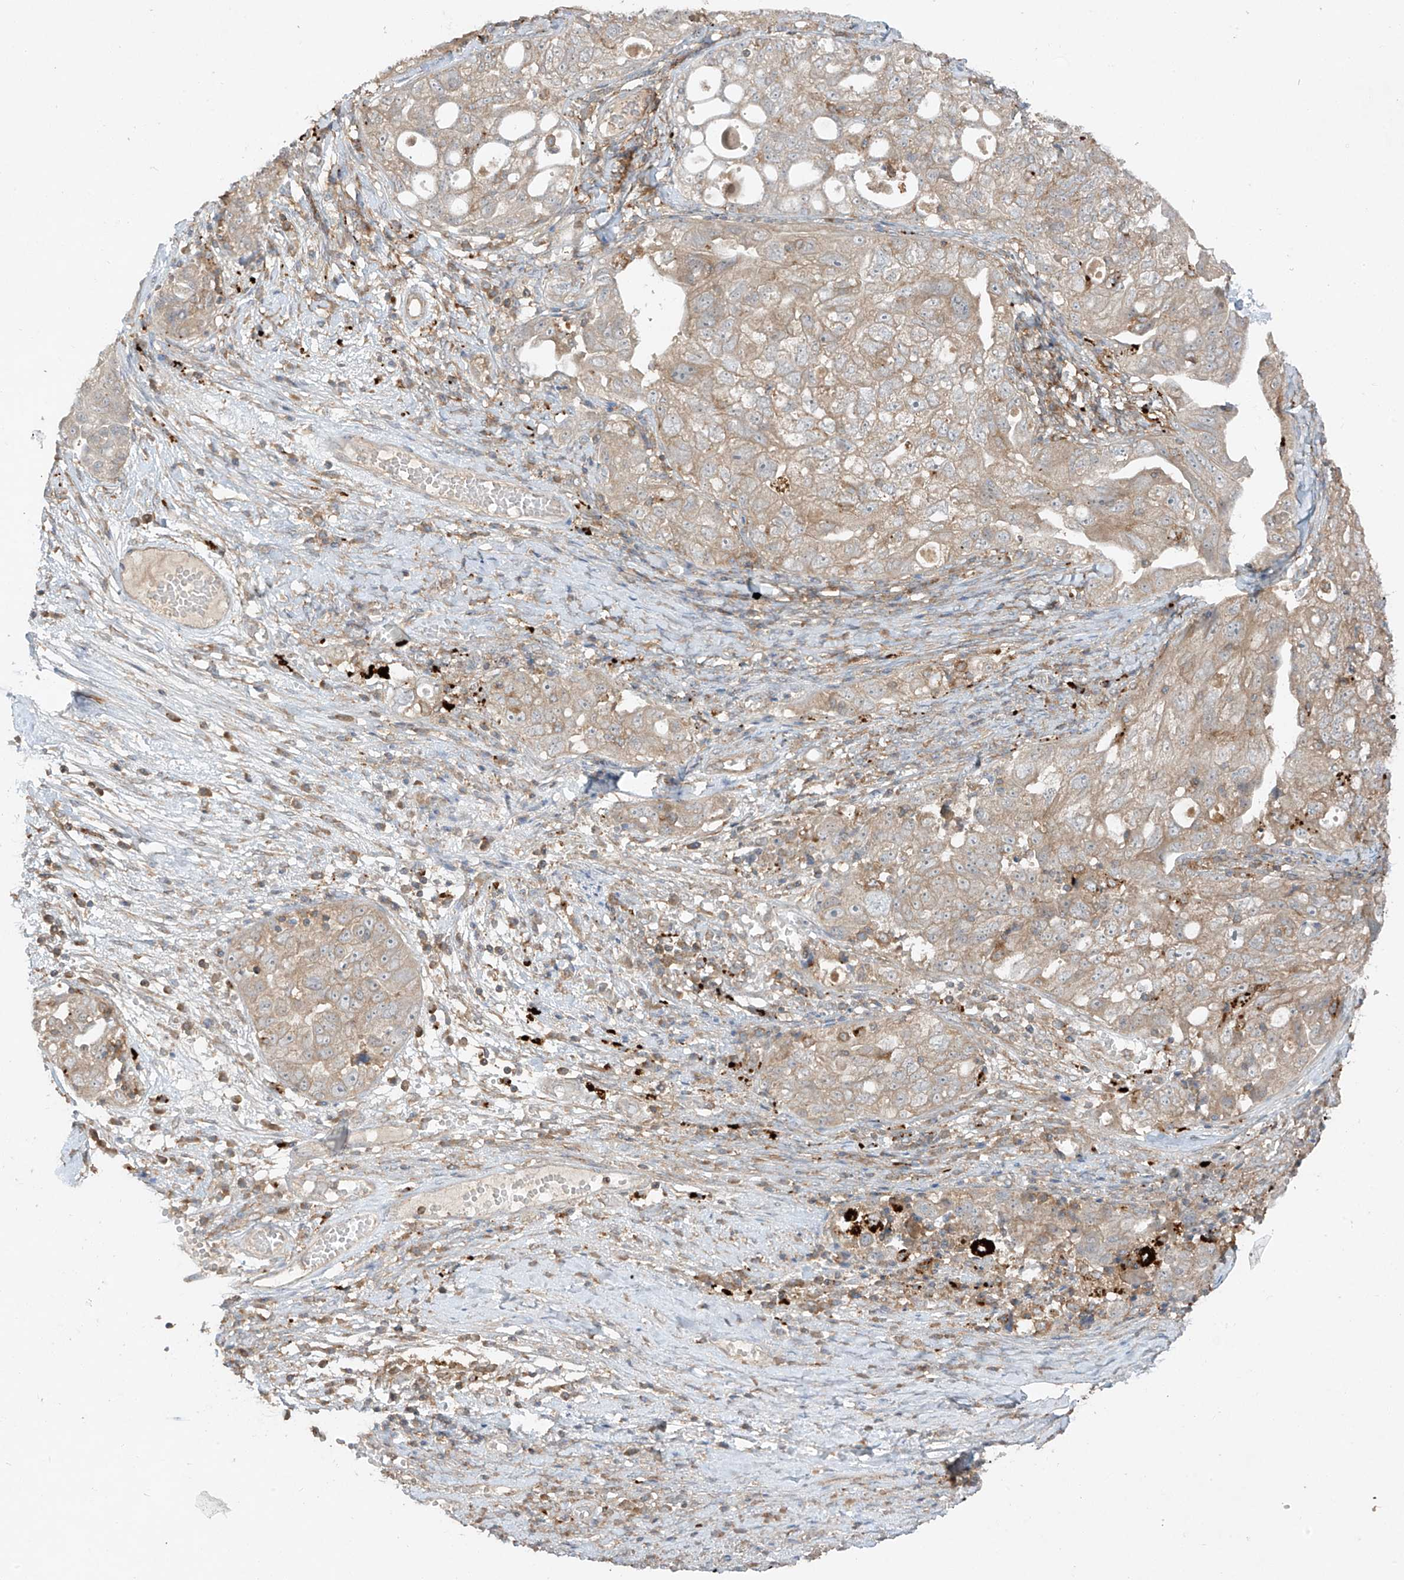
{"staining": {"intensity": "weak", "quantity": ">75%", "location": "cytoplasmic/membranous"}, "tissue": "ovarian cancer", "cell_type": "Tumor cells", "image_type": "cancer", "snomed": [{"axis": "morphology", "description": "Carcinoma, NOS"}, {"axis": "morphology", "description": "Cystadenocarcinoma, serous, NOS"}, {"axis": "topography", "description": "Ovary"}], "caption": "Immunohistochemistry histopathology image of neoplastic tissue: serous cystadenocarcinoma (ovarian) stained using immunohistochemistry (IHC) shows low levels of weak protein expression localized specifically in the cytoplasmic/membranous of tumor cells, appearing as a cytoplasmic/membranous brown color.", "gene": "LDAH", "patient": {"sex": "female", "age": 69}}